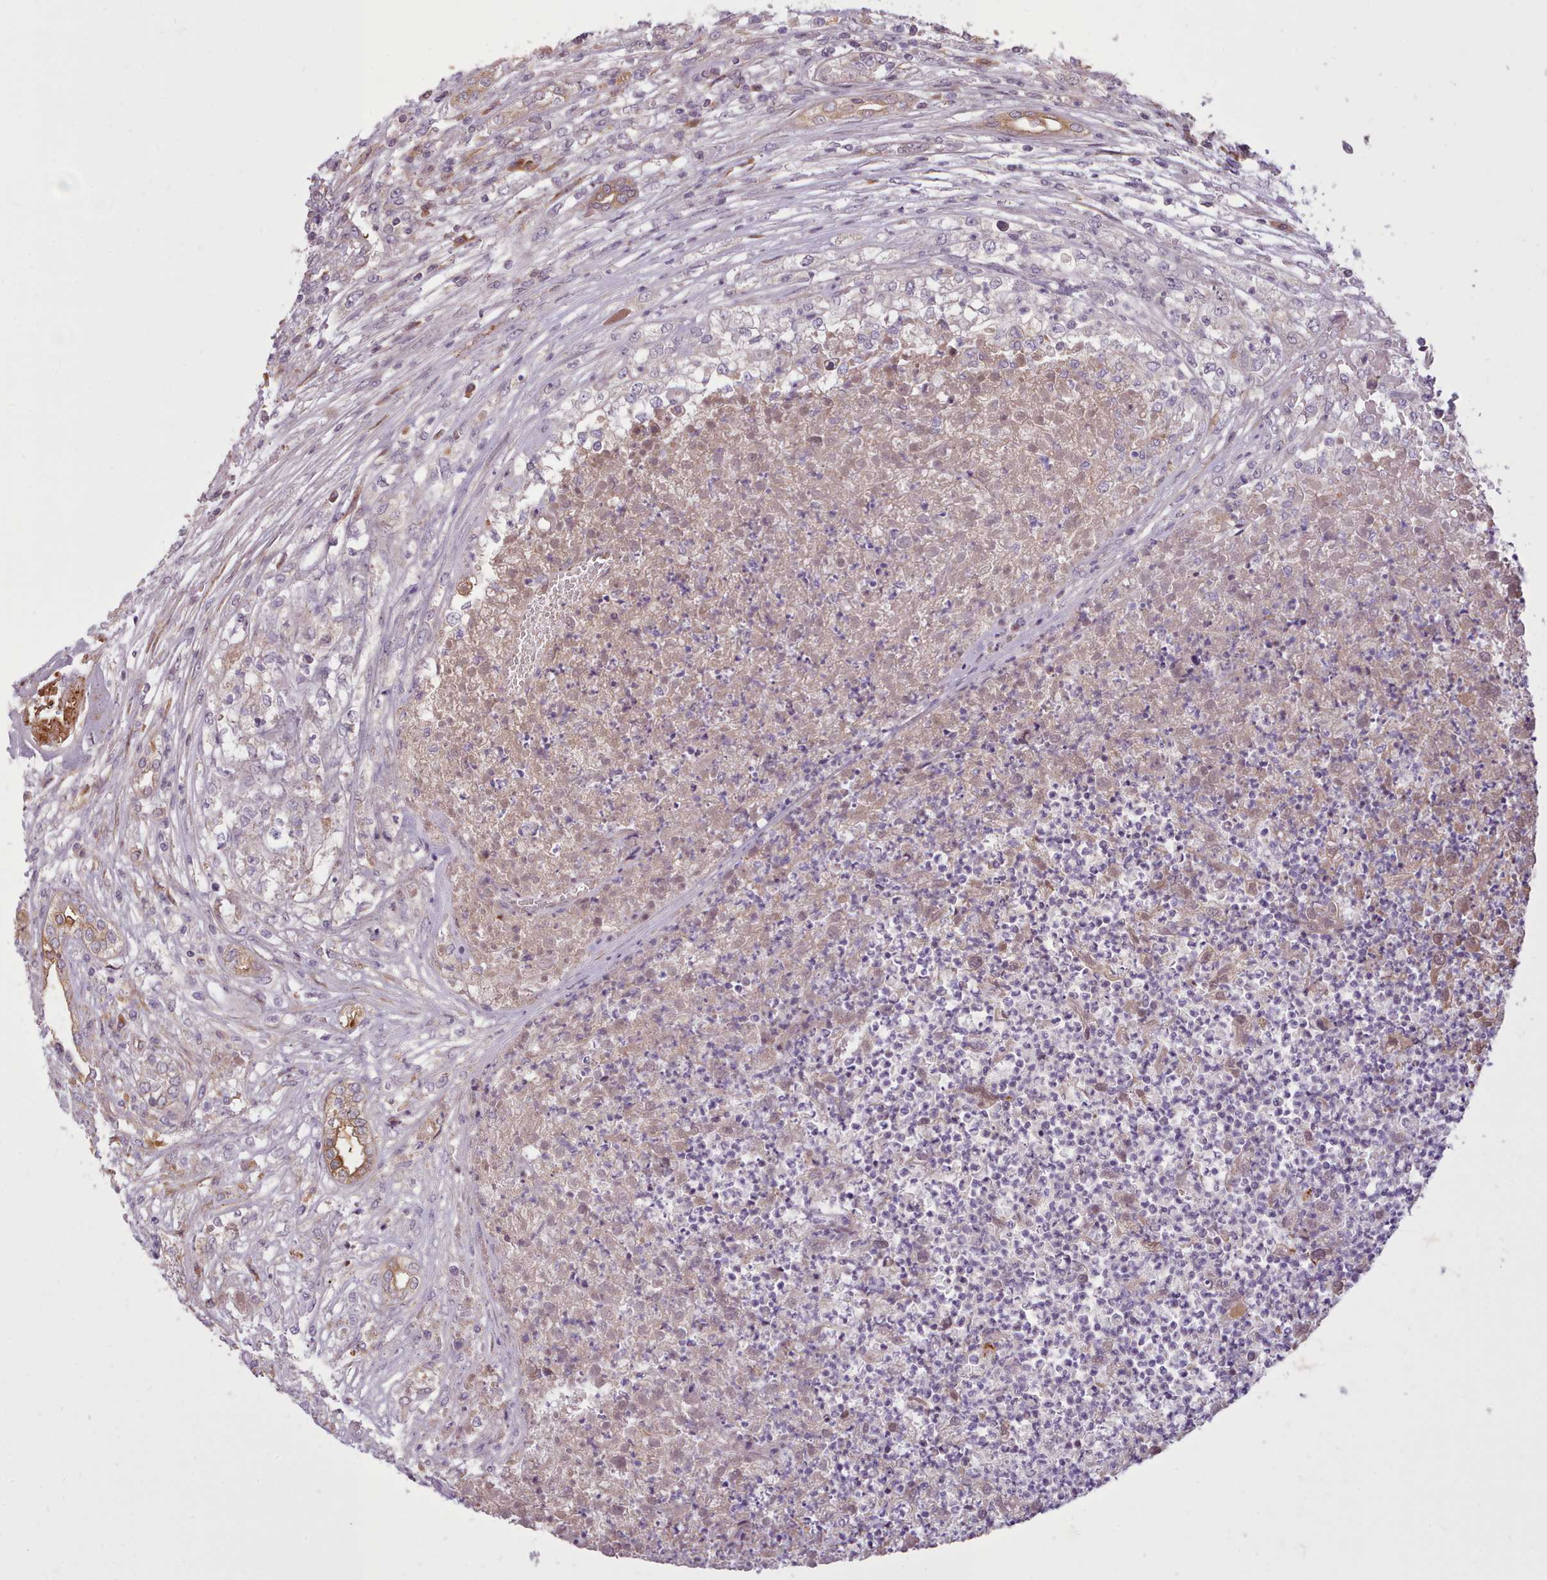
{"staining": {"intensity": "moderate", "quantity": "<25%", "location": "cytoplasmic/membranous"}, "tissue": "renal cancer", "cell_type": "Tumor cells", "image_type": "cancer", "snomed": [{"axis": "morphology", "description": "Adenocarcinoma, NOS"}, {"axis": "topography", "description": "Kidney"}], "caption": "IHC micrograph of renal cancer (adenocarcinoma) stained for a protein (brown), which displays low levels of moderate cytoplasmic/membranous staining in approximately <25% of tumor cells.", "gene": "NMRK1", "patient": {"sex": "female", "age": 54}}